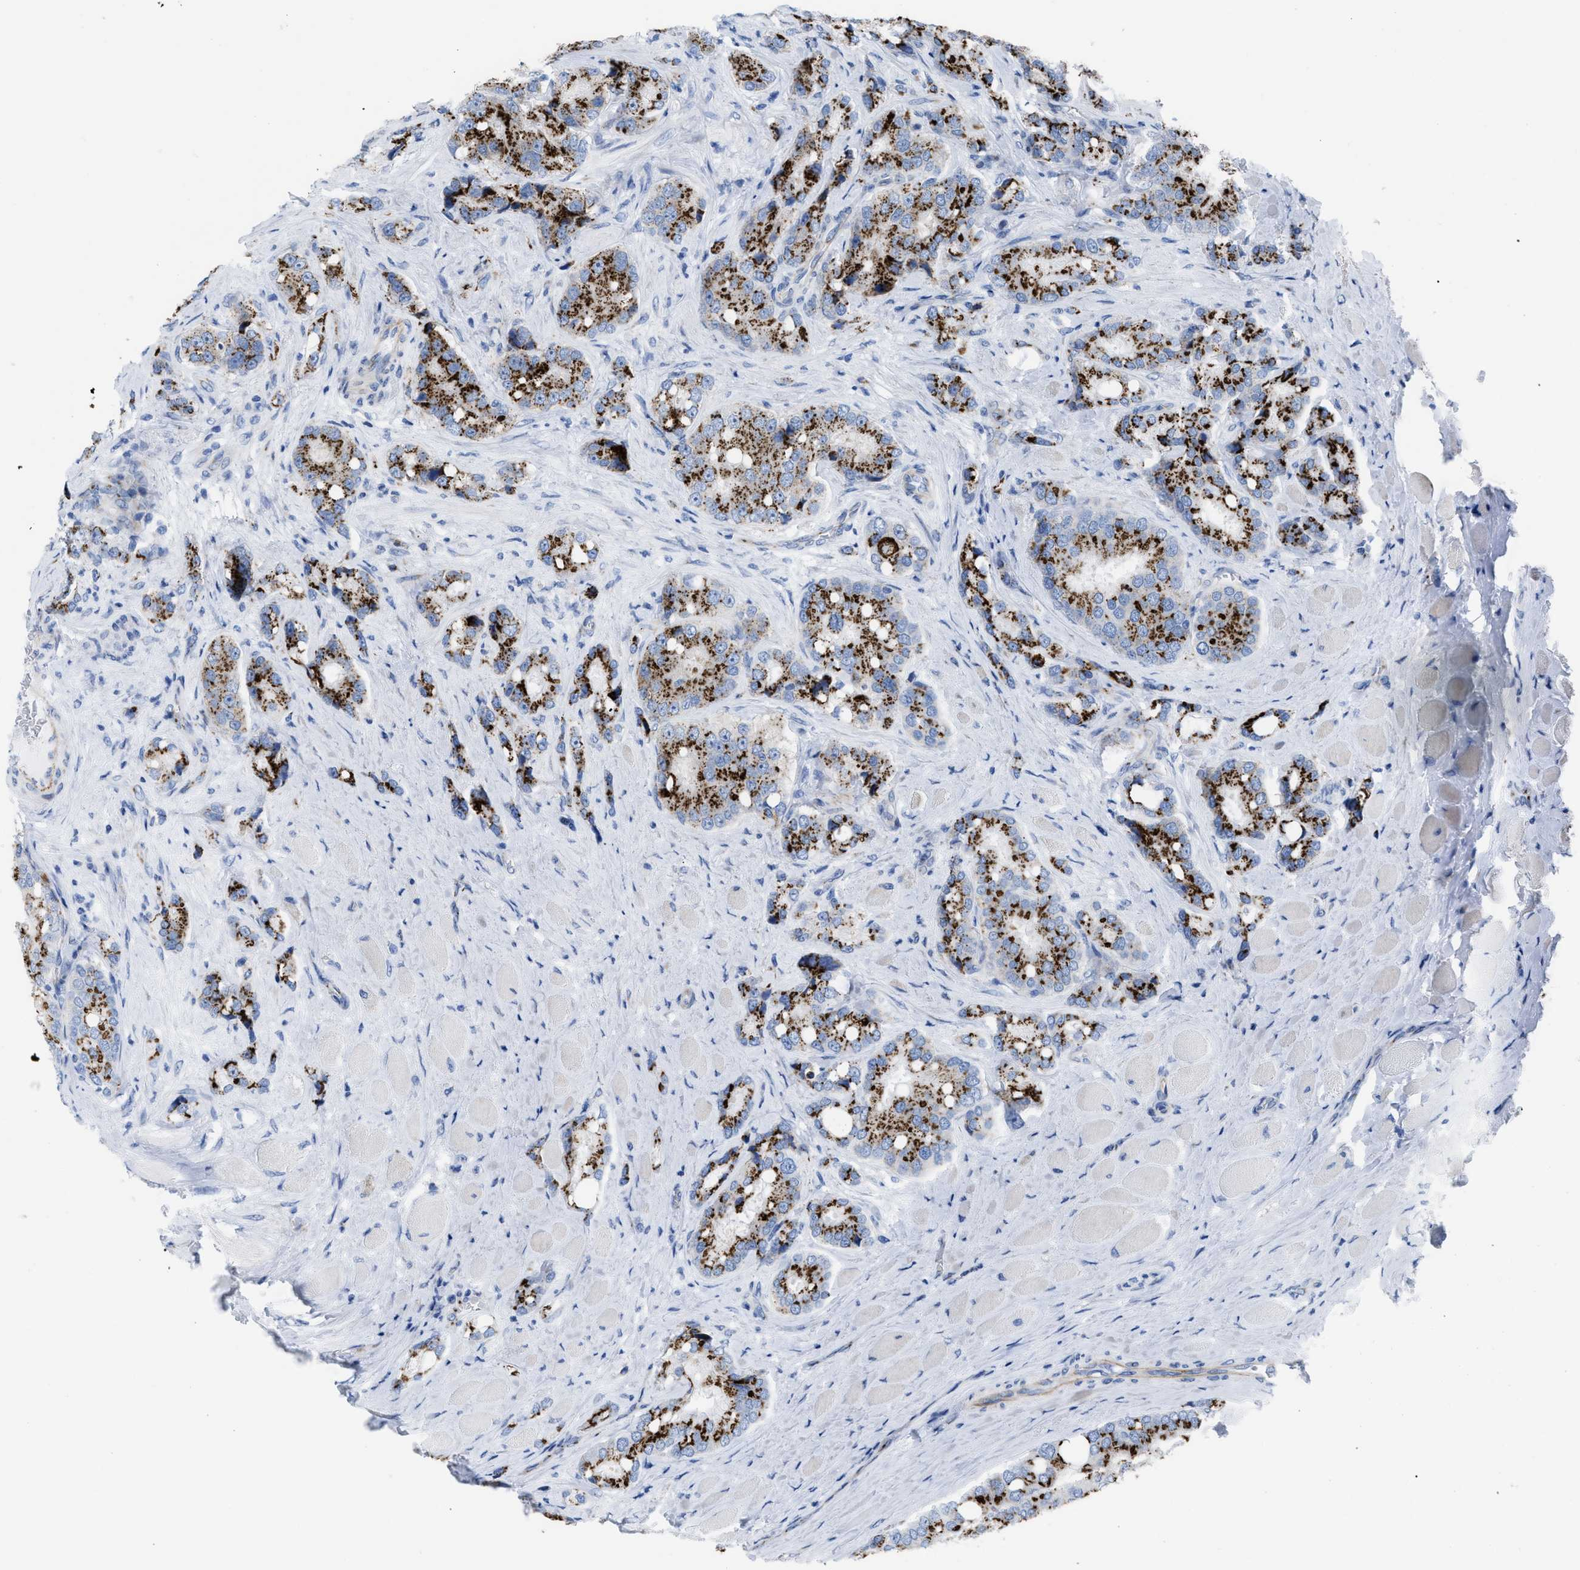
{"staining": {"intensity": "strong", "quantity": ">75%", "location": "cytoplasmic/membranous"}, "tissue": "prostate cancer", "cell_type": "Tumor cells", "image_type": "cancer", "snomed": [{"axis": "morphology", "description": "Adenocarcinoma, High grade"}, {"axis": "topography", "description": "Prostate"}], "caption": "Strong cytoplasmic/membranous staining is seen in about >75% of tumor cells in prostate cancer (adenocarcinoma (high-grade)).", "gene": "TMEM17", "patient": {"sex": "male", "age": 50}}